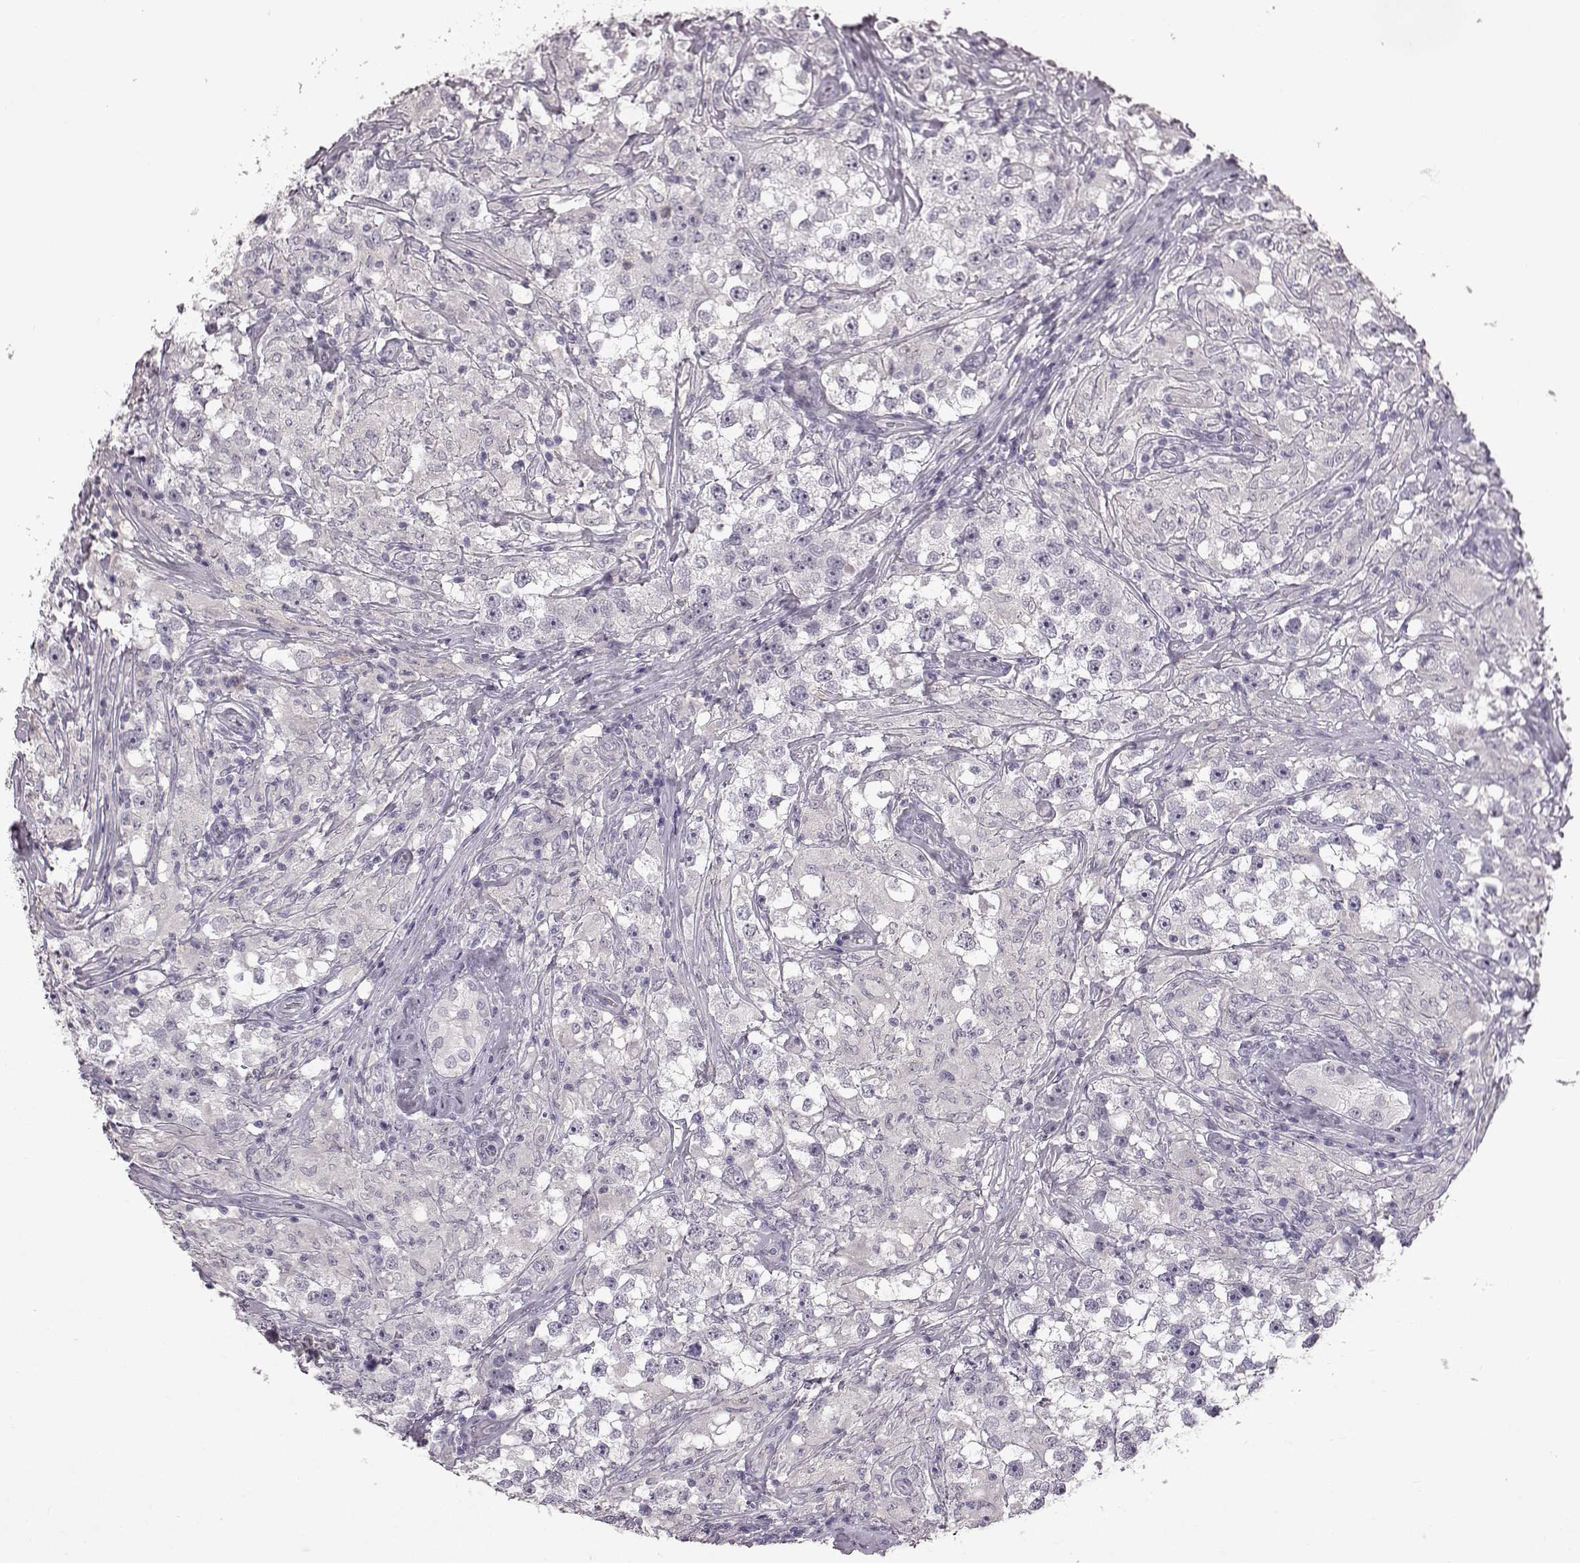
{"staining": {"intensity": "negative", "quantity": "none", "location": "none"}, "tissue": "testis cancer", "cell_type": "Tumor cells", "image_type": "cancer", "snomed": [{"axis": "morphology", "description": "Seminoma, NOS"}, {"axis": "topography", "description": "Testis"}], "caption": "Immunohistochemistry (IHC) photomicrograph of testis seminoma stained for a protein (brown), which exhibits no staining in tumor cells.", "gene": "SPAG17", "patient": {"sex": "male", "age": 46}}